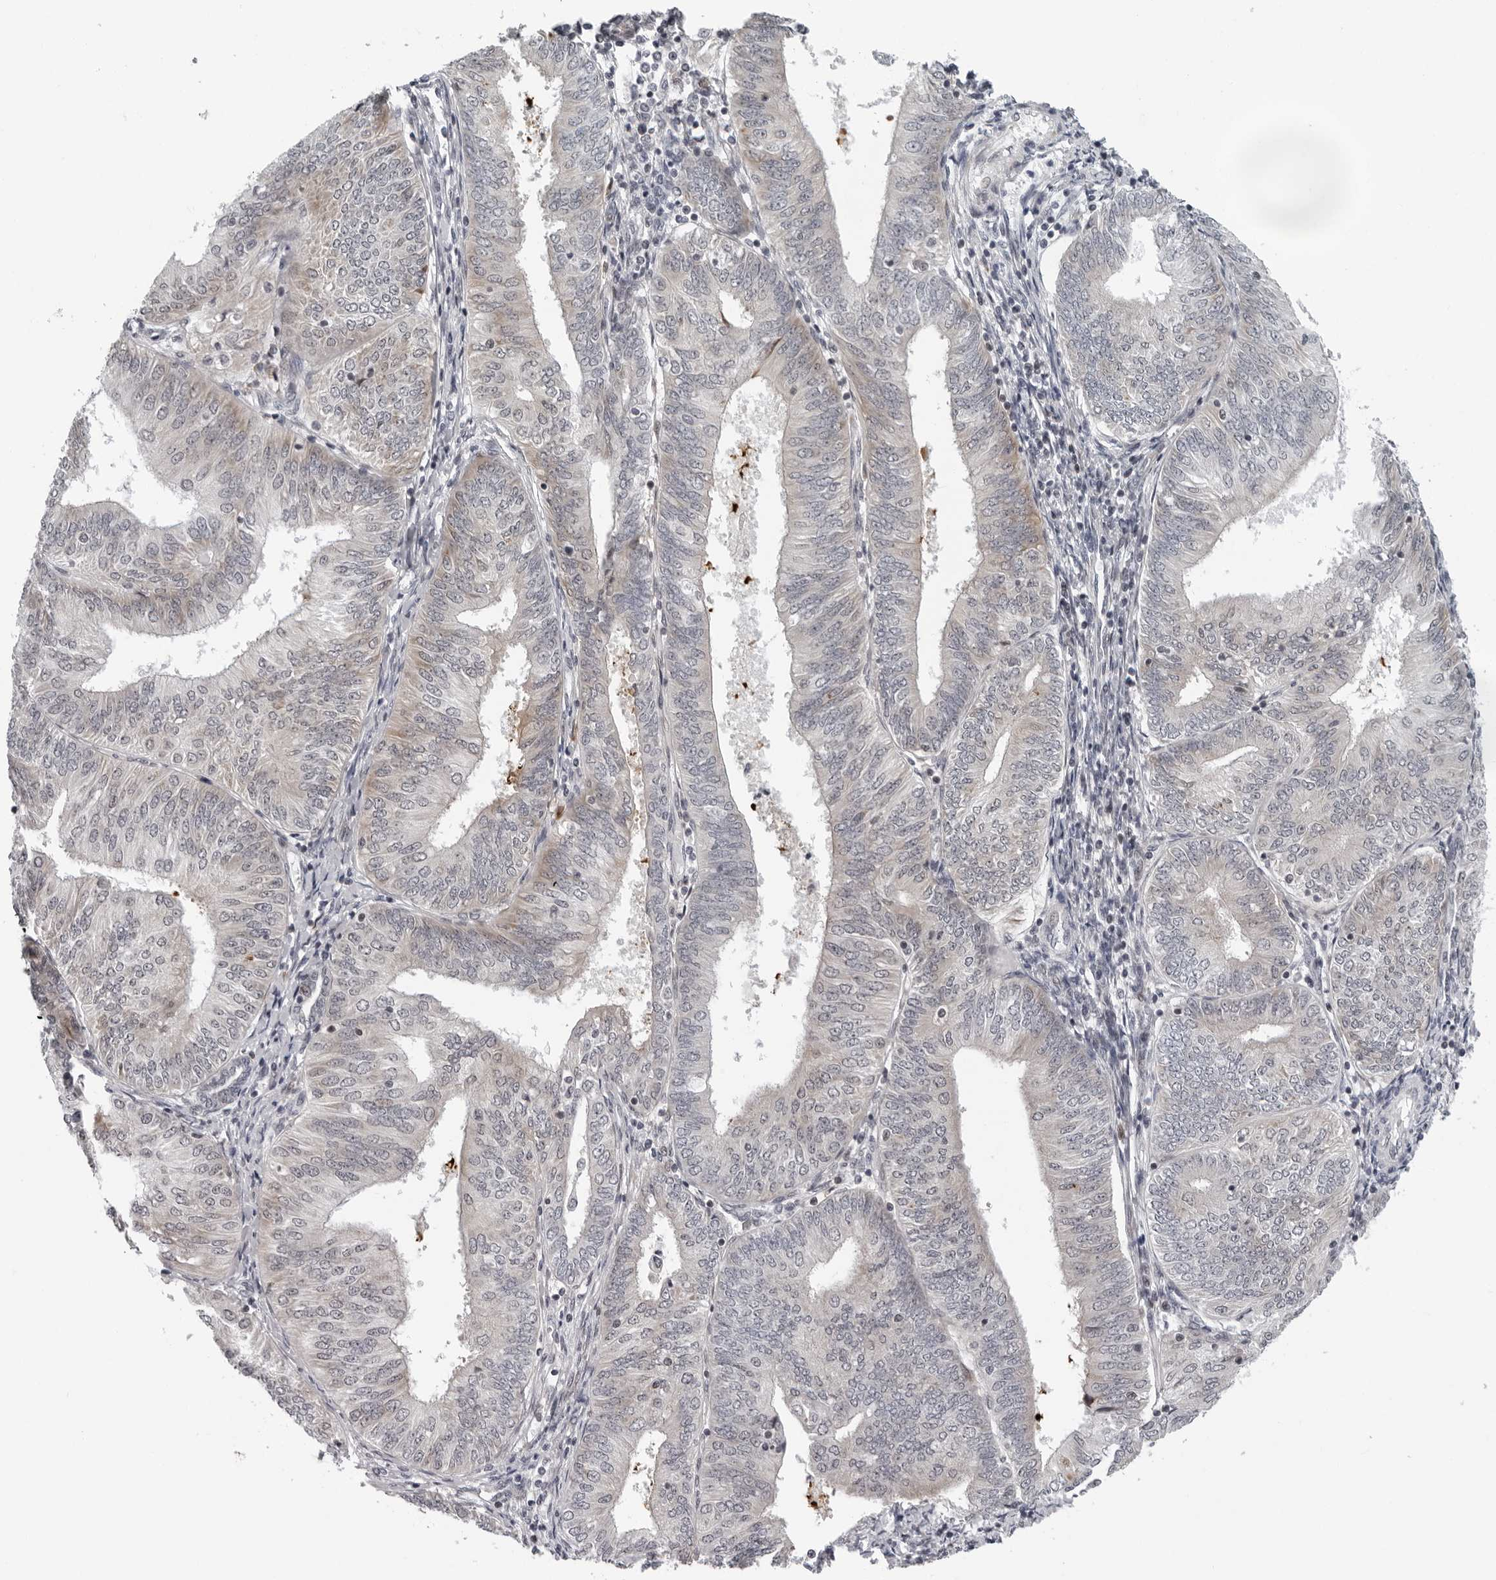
{"staining": {"intensity": "weak", "quantity": "<25%", "location": "cytoplasmic/membranous"}, "tissue": "endometrial cancer", "cell_type": "Tumor cells", "image_type": "cancer", "snomed": [{"axis": "morphology", "description": "Adenocarcinoma, NOS"}, {"axis": "topography", "description": "Endometrium"}], "caption": "There is no significant positivity in tumor cells of endometrial cancer (adenocarcinoma). The staining is performed using DAB (3,3'-diaminobenzidine) brown chromogen with nuclei counter-stained in using hematoxylin.", "gene": "PIP4K2C", "patient": {"sex": "female", "age": 58}}